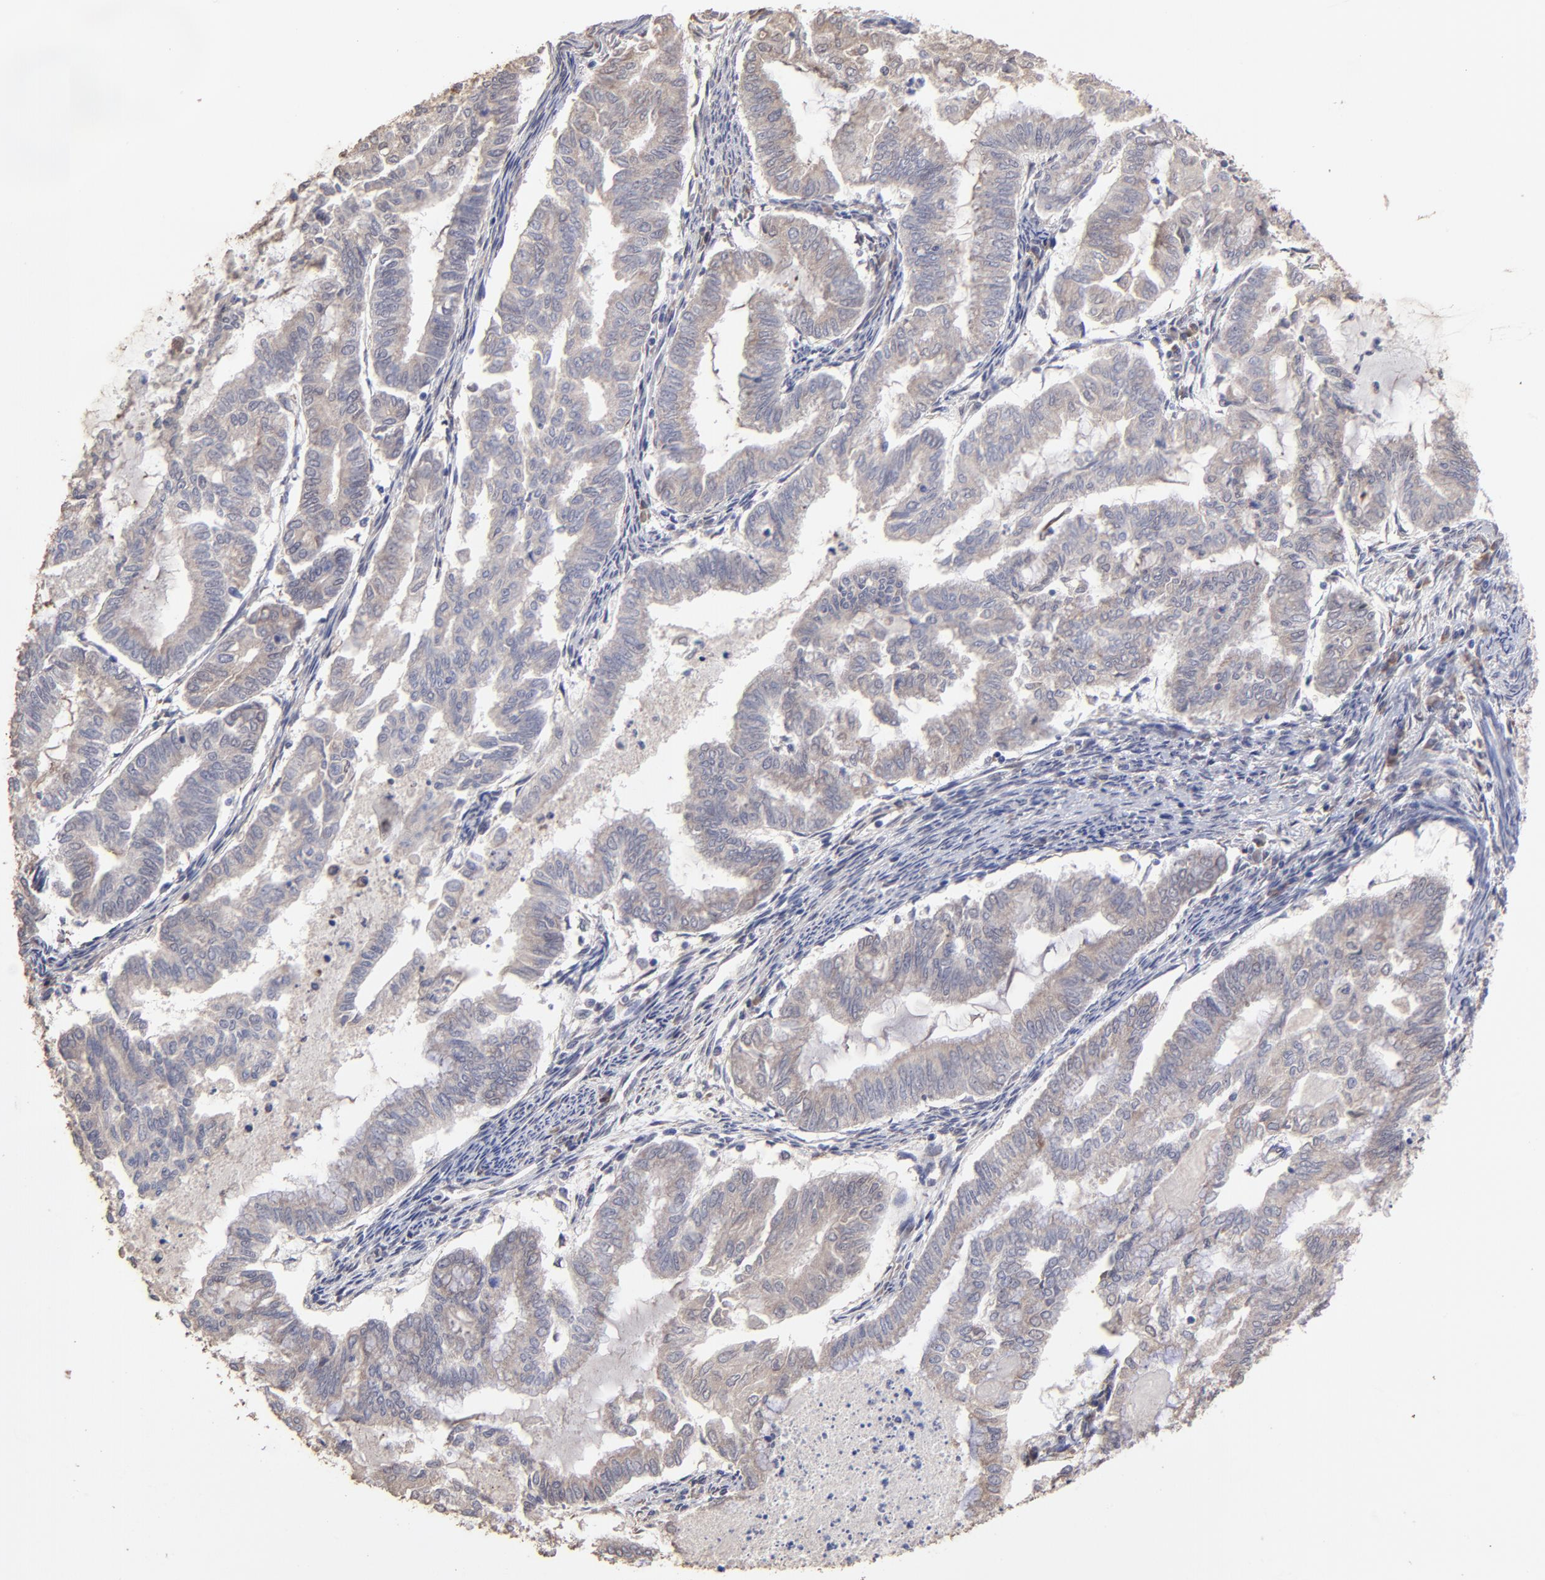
{"staining": {"intensity": "weak", "quantity": ">75%", "location": "cytoplasmic/membranous"}, "tissue": "endometrial cancer", "cell_type": "Tumor cells", "image_type": "cancer", "snomed": [{"axis": "morphology", "description": "Adenocarcinoma, NOS"}, {"axis": "topography", "description": "Endometrium"}], "caption": "Human adenocarcinoma (endometrial) stained with a protein marker reveals weak staining in tumor cells.", "gene": "CHL1", "patient": {"sex": "female", "age": 79}}